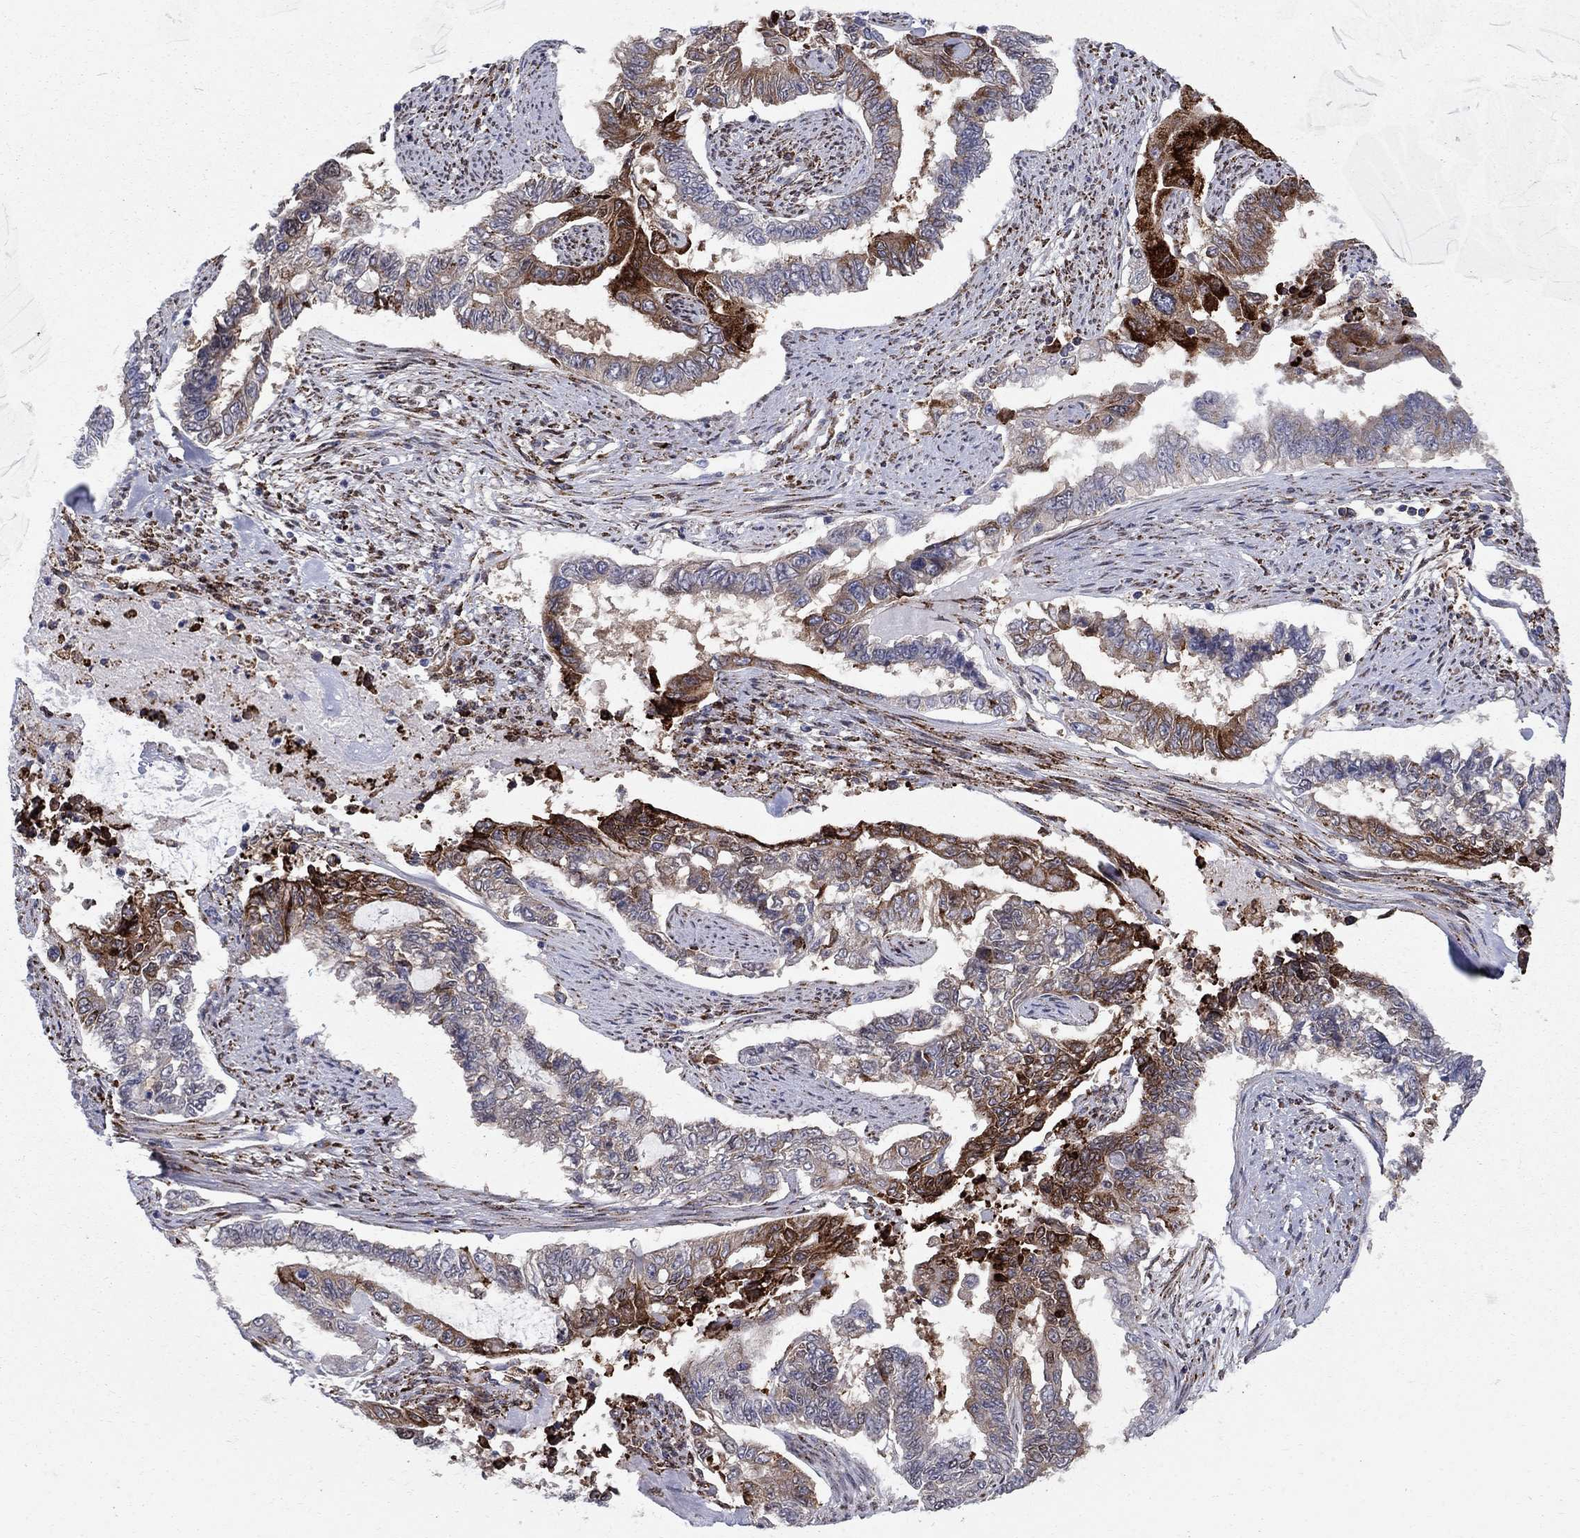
{"staining": {"intensity": "strong", "quantity": "<25%", "location": "cytoplasmic/membranous"}, "tissue": "endometrial cancer", "cell_type": "Tumor cells", "image_type": "cancer", "snomed": [{"axis": "morphology", "description": "Adenocarcinoma, NOS"}, {"axis": "topography", "description": "Uterus"}], "caption": "IHC staining of endometrial cancer, which displays medium levels of strong cytoplasmic/membranous expression in approximately <25% of tumor cells indicating strong cytoplasmic/membranous protein staining. The staining was performed using DAB (3,3'-diaminobenzidine) (brown) for protein detection and nuclei were counterstained in hematoxylin (blue).", "gene": "CAB39L", "patient": {"sex": "female", "age": 59}}